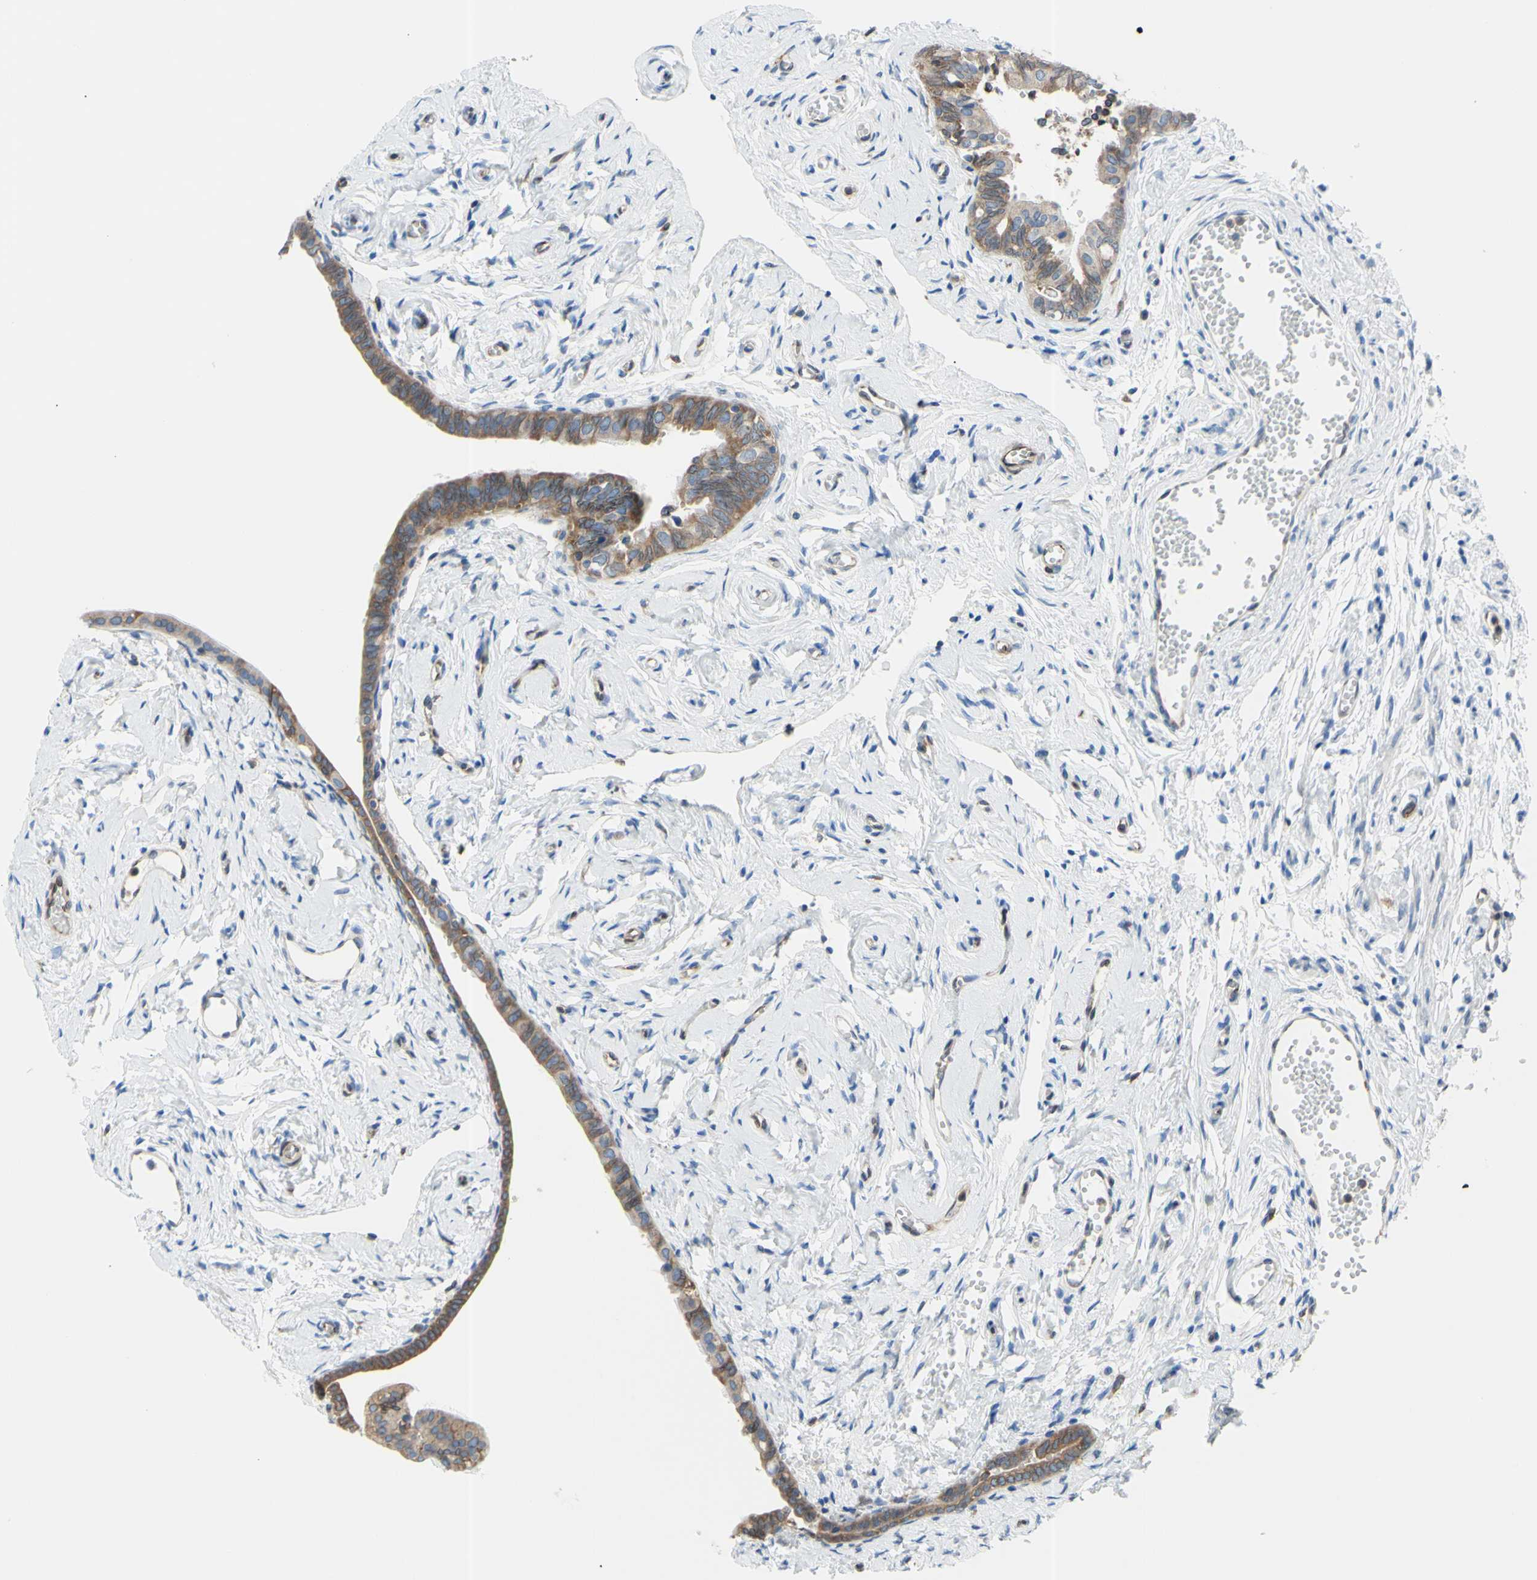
{"staining": {"intensity": "moderate", "quantity": ">75%", "location": "cytoplasmic/membranous"}, "tissue": "fallopian tube", "cell_type": "Glandular cells", "image_type": "normal", "snomed": [{"axis": "morphology", "description": "Normal tissue, NOS"}, {"axis": "topography", "description": "Fallopian tube"}], "caption": "IHC histopathology image of unremarkable fallopian tube: fallopian tube stained using IHC shows medium levels of moderate protein expression localized specifically in the cytoplasmic/membranous of glandular cells, appearing as a cytoplasmic/membranous brown color.", "gene": "MGST2", "patient": {"sex": "female", "age": 71}}